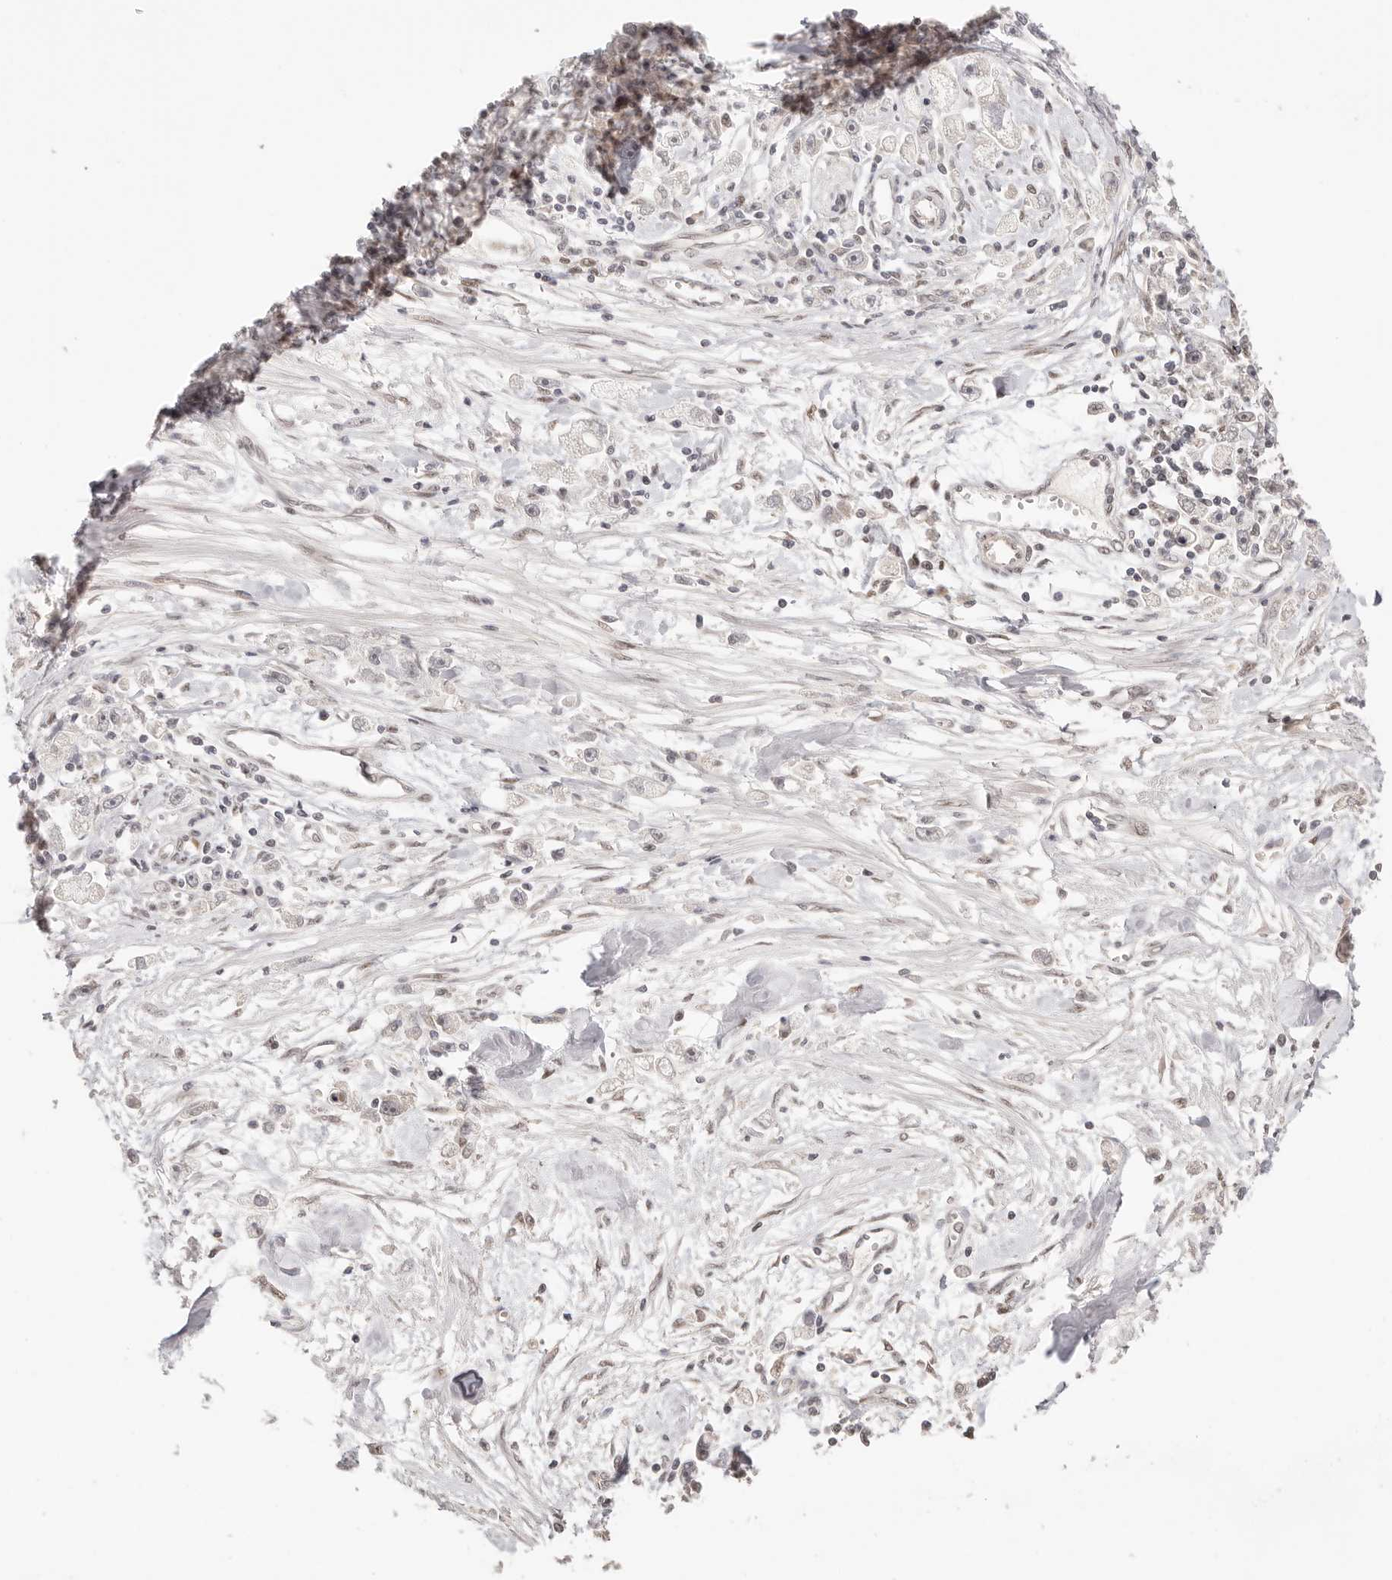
{"staining": {"intensity": "negative", "quantity": "none", "location": "none"}, "tissue": "stomach cancer", "cell_type": "Tumor cells", "image_type": "cancer", "snomed": [{"axis": "morphology", "description": "Adenocarcinoma, NOS"}, {"axis": "topography", "description": "Stomach"}], "caption": "Immunohistochemistry (IHC) photomicrograph of neoplastic tissue: adenocarcinoma (stomach) stained with DAB (3,3'-diaminobenzidine) reveals no significant protein expression in tumor cells.", "gene": "RFC3", "patient": {"sex": "female", "age": 59}}